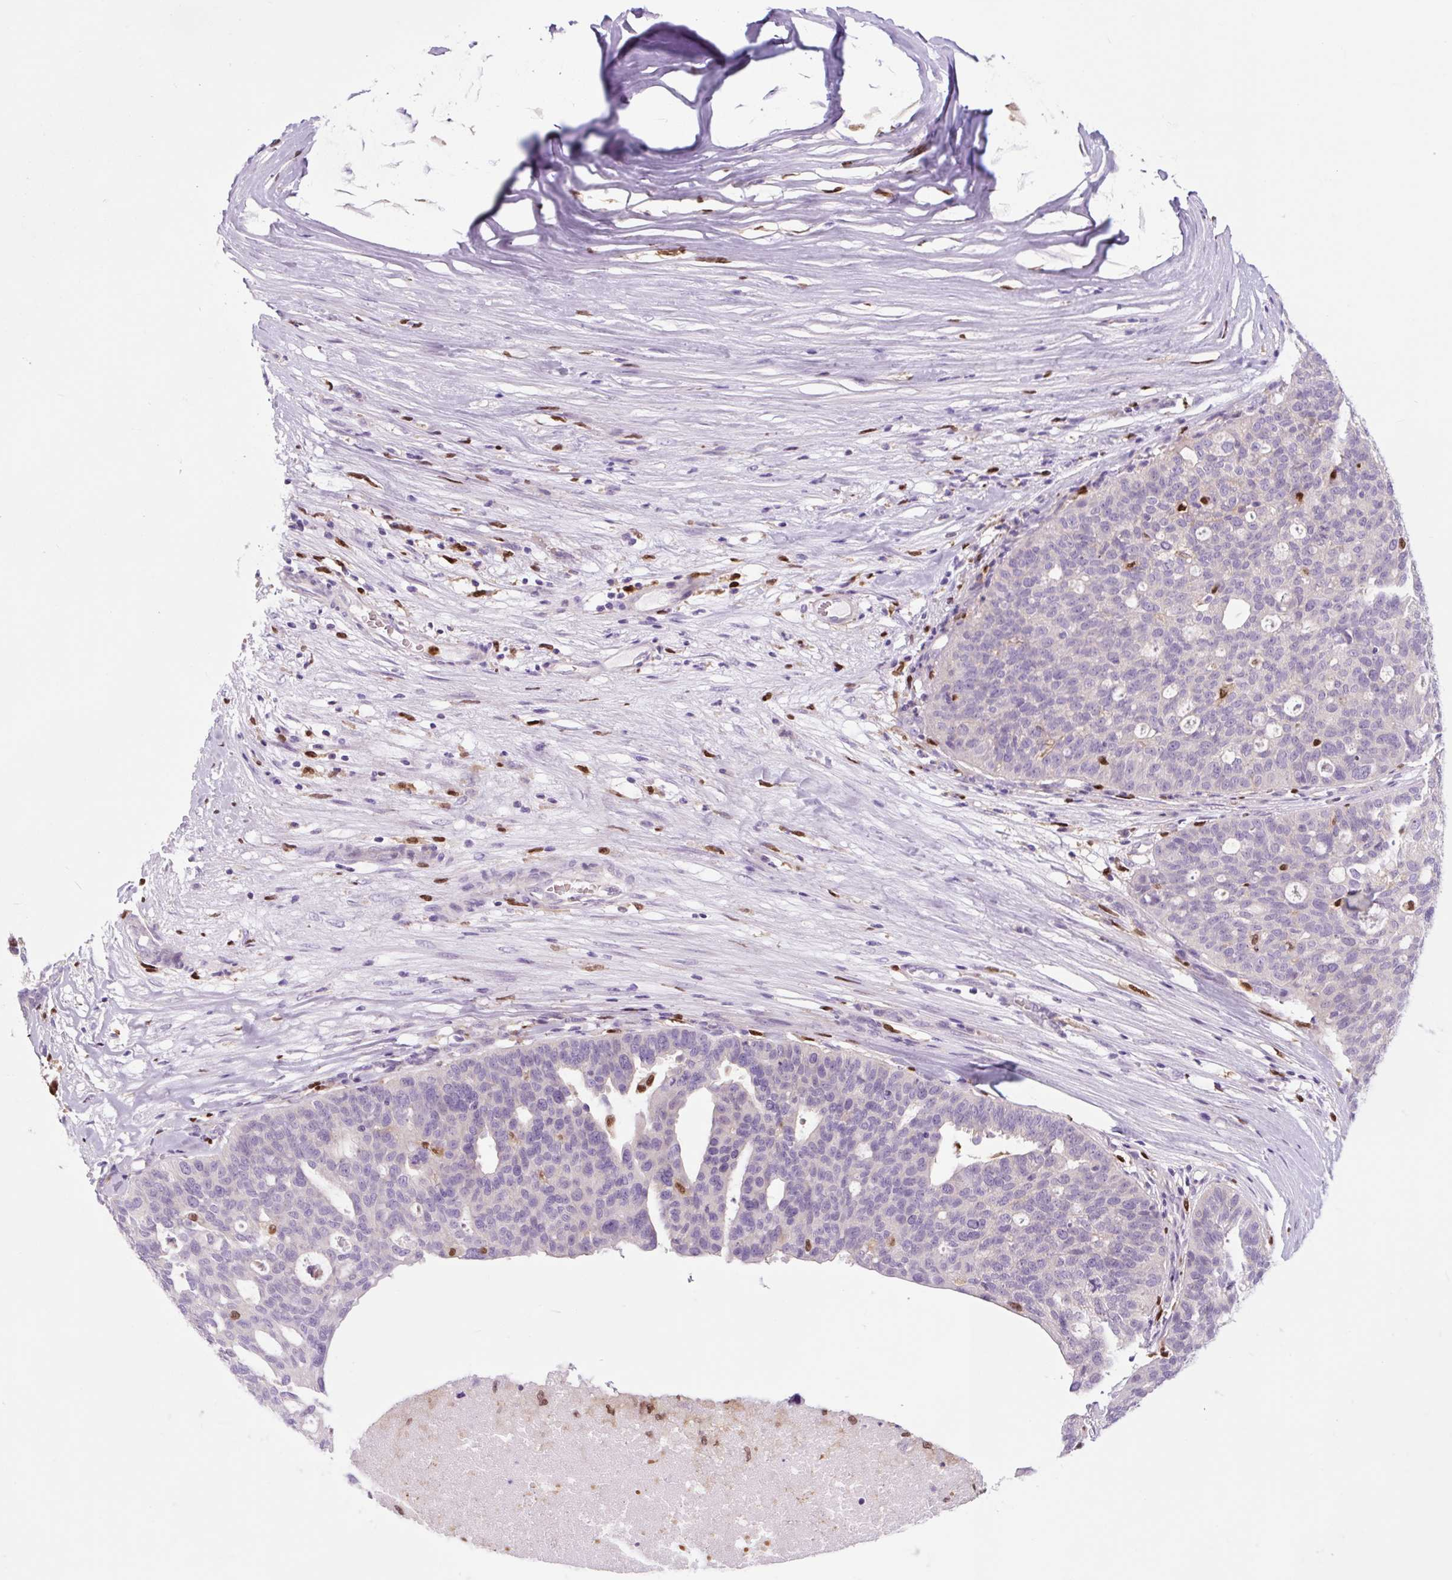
{"staining": {"intensity": "negative", "quantity": "none", "location": "none"}, "tissue": "ovarian cancer", "cell_type": "Tumor cells", "image_type": "cancer", "snomed": [{"axis": "morphology", "description": "Cystadenocarcinoma, serous, NOS"}, {"axis": "topography", "description": "Ovary"}], "caption": "The image shows no staining of tumor cells in ovarian cancer. (Immunohistochemistry, brightfield microscopy, high magnification).", "gene": "SPI1", "patient": {"sex": "female", "age": 59}}